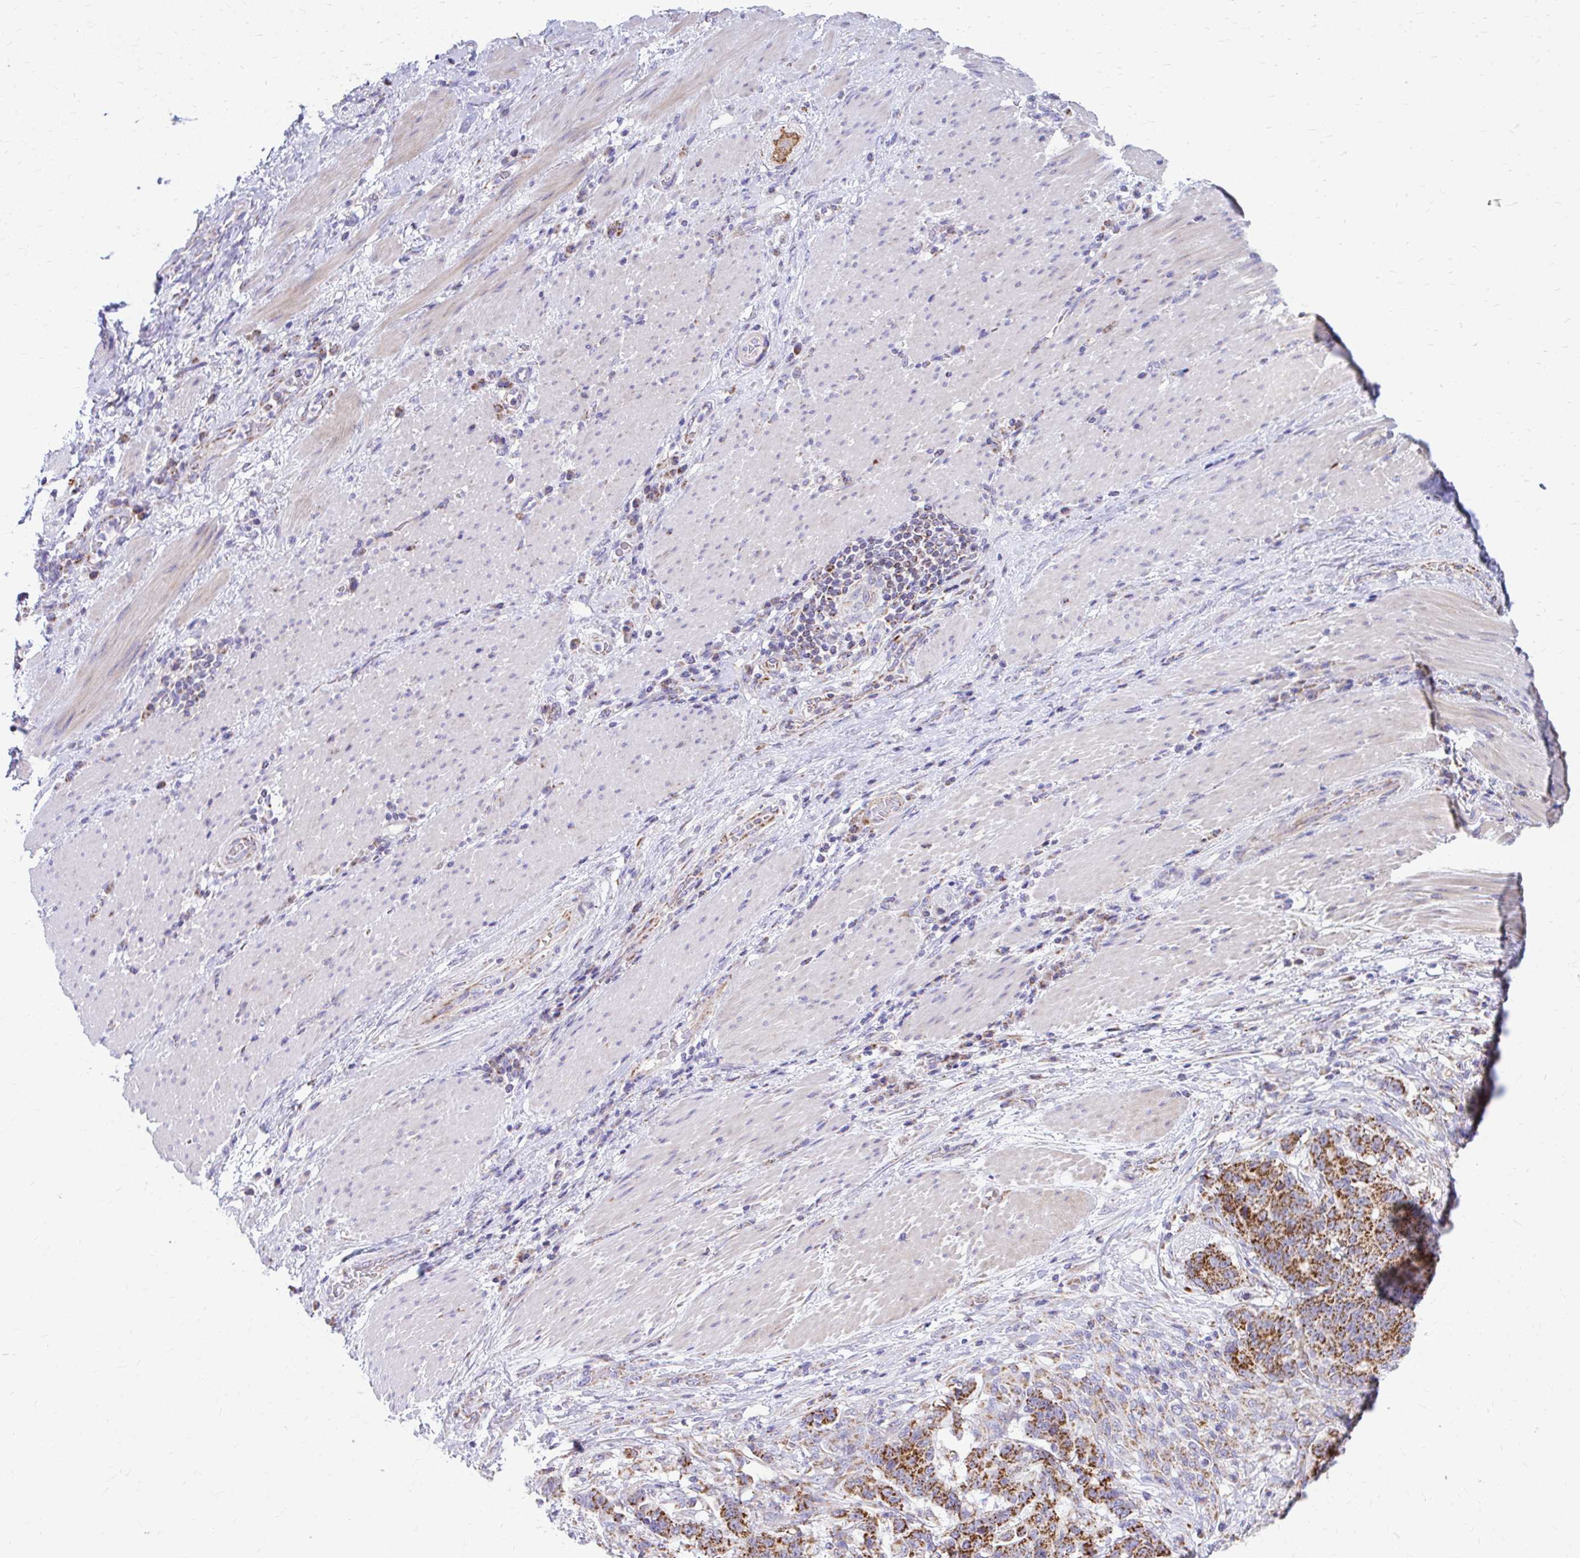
{"staining": {"intensity": "strong", "quantity": ">75%", "location": "cytoplasmic/membranous"}, "tissue": "stomach cancer", "cell_type": "Tumor cells", "image_type": "cancer", "snomed": [{"axis": "morphology", "description": "Normal tissue, NOS"}, {"axis": "morphology", "description": "Adenocarcinoma, NOS"}, {"axis": "topography", "description": "Stomach"}], "caption": "Stomach cancer tissue exhibits strong cytoplasmic/membranous expression in about >75% of tumor cells, visualized by immunohistochemistry. (IHC, brightfield microscopy, high magnification).", "gene": "MRPL19", "patient": {"sex": "female", "age": 64}}